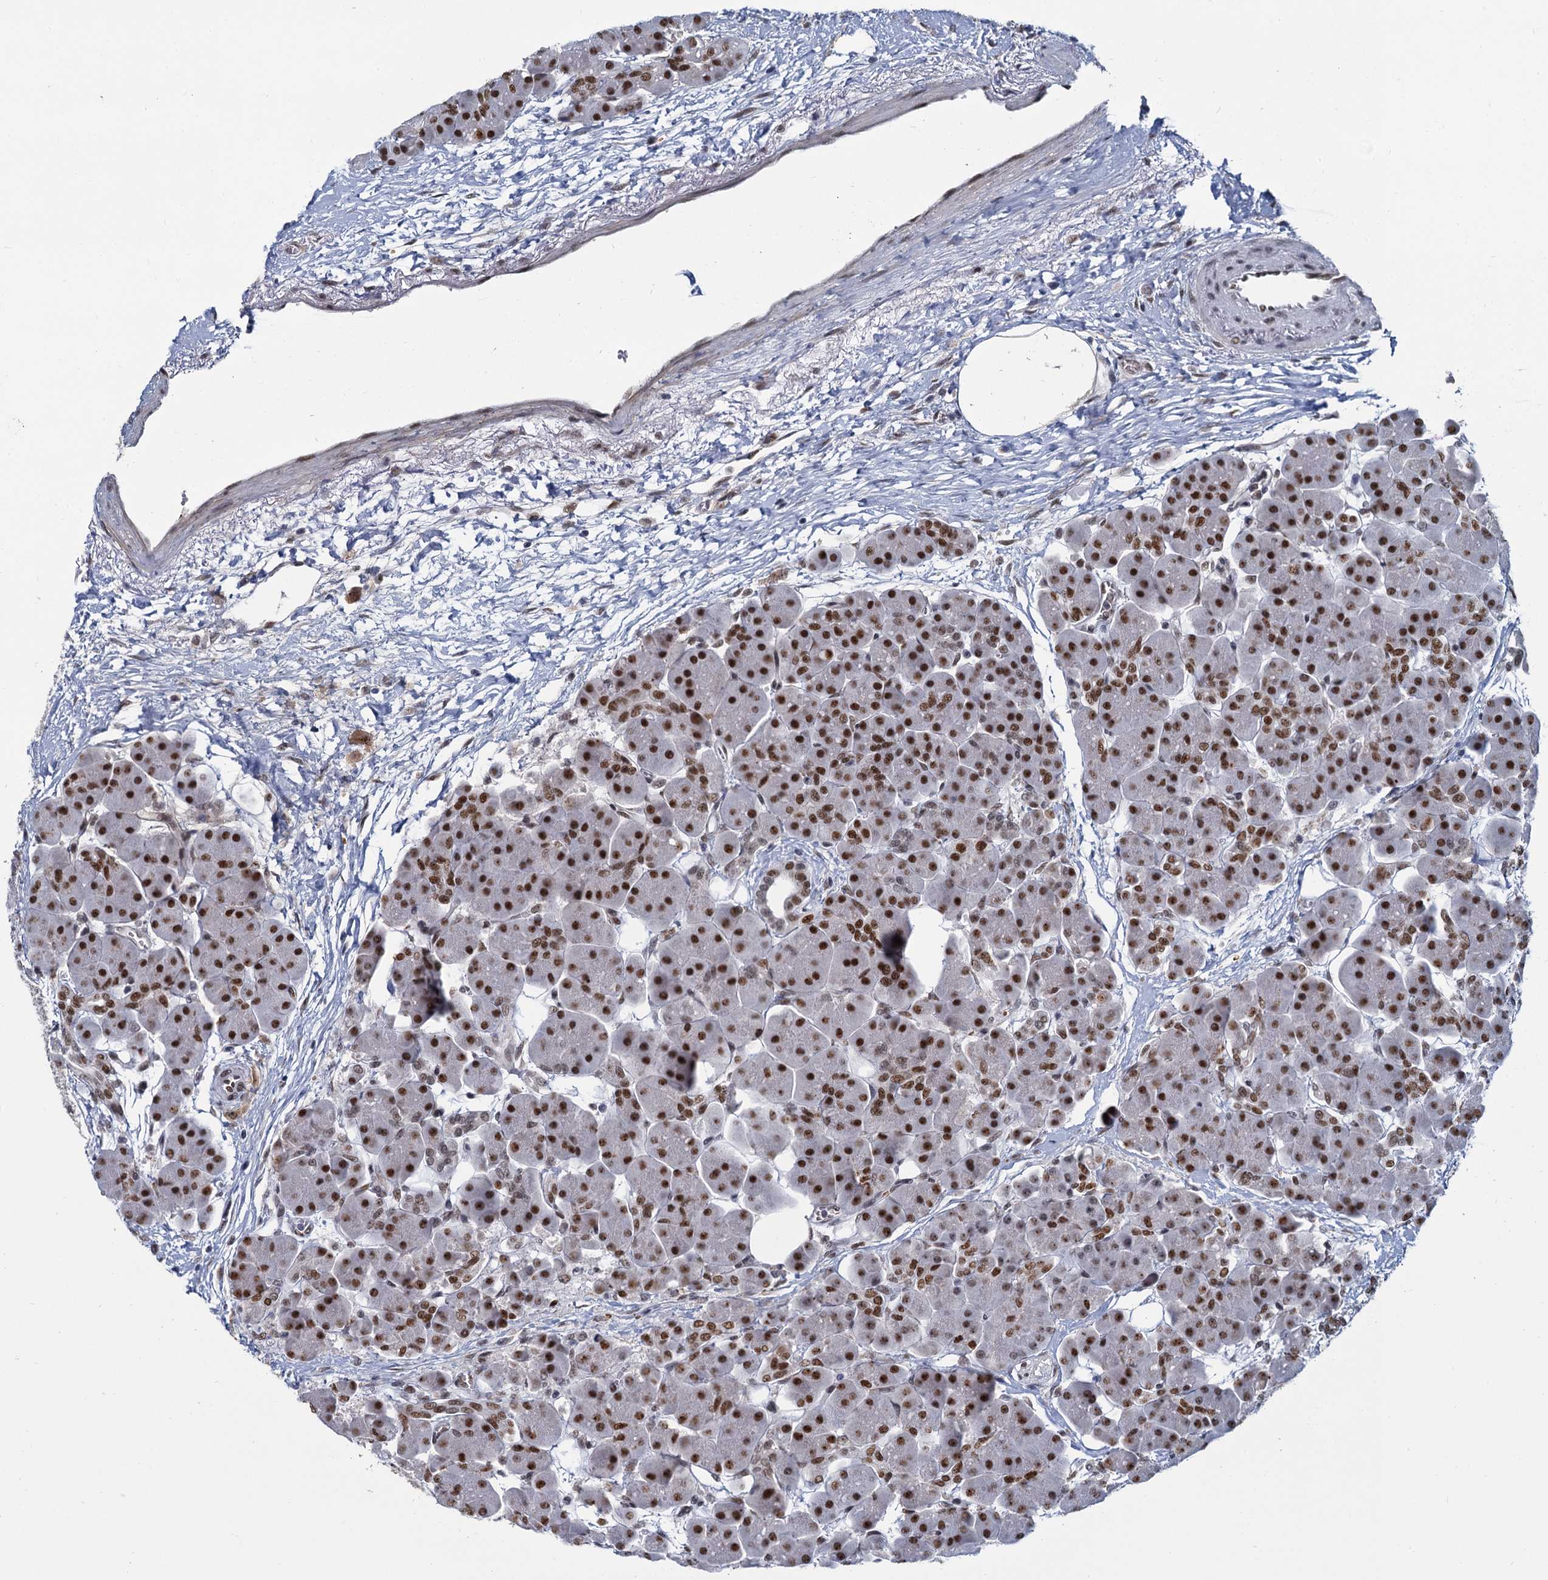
{"staining": {"intensity": "strong", "quantity": ">75%", "location": "nuclear"}, "tissue": "pancreas", "cell_type": "Exocrine glandular cells", "image_type": "normal", "snomed": [{"axis": "morphology", "description": "Normal tissue, NOS"}, {"axis": "topography", "description": "Pancreas"}], "caption": "The immunohistochemical stain shows strong nuclear staining in exocrine glandular cells of unremarkable pancreas. The staining was performed using DAB (3,3'-diaminobenzidine), with brown indicating positive protein expression. Nuclei are stained blue with hematoxylin.", "gene": "RPRD1A", "patient": {"sex": "male", "age": 66}}